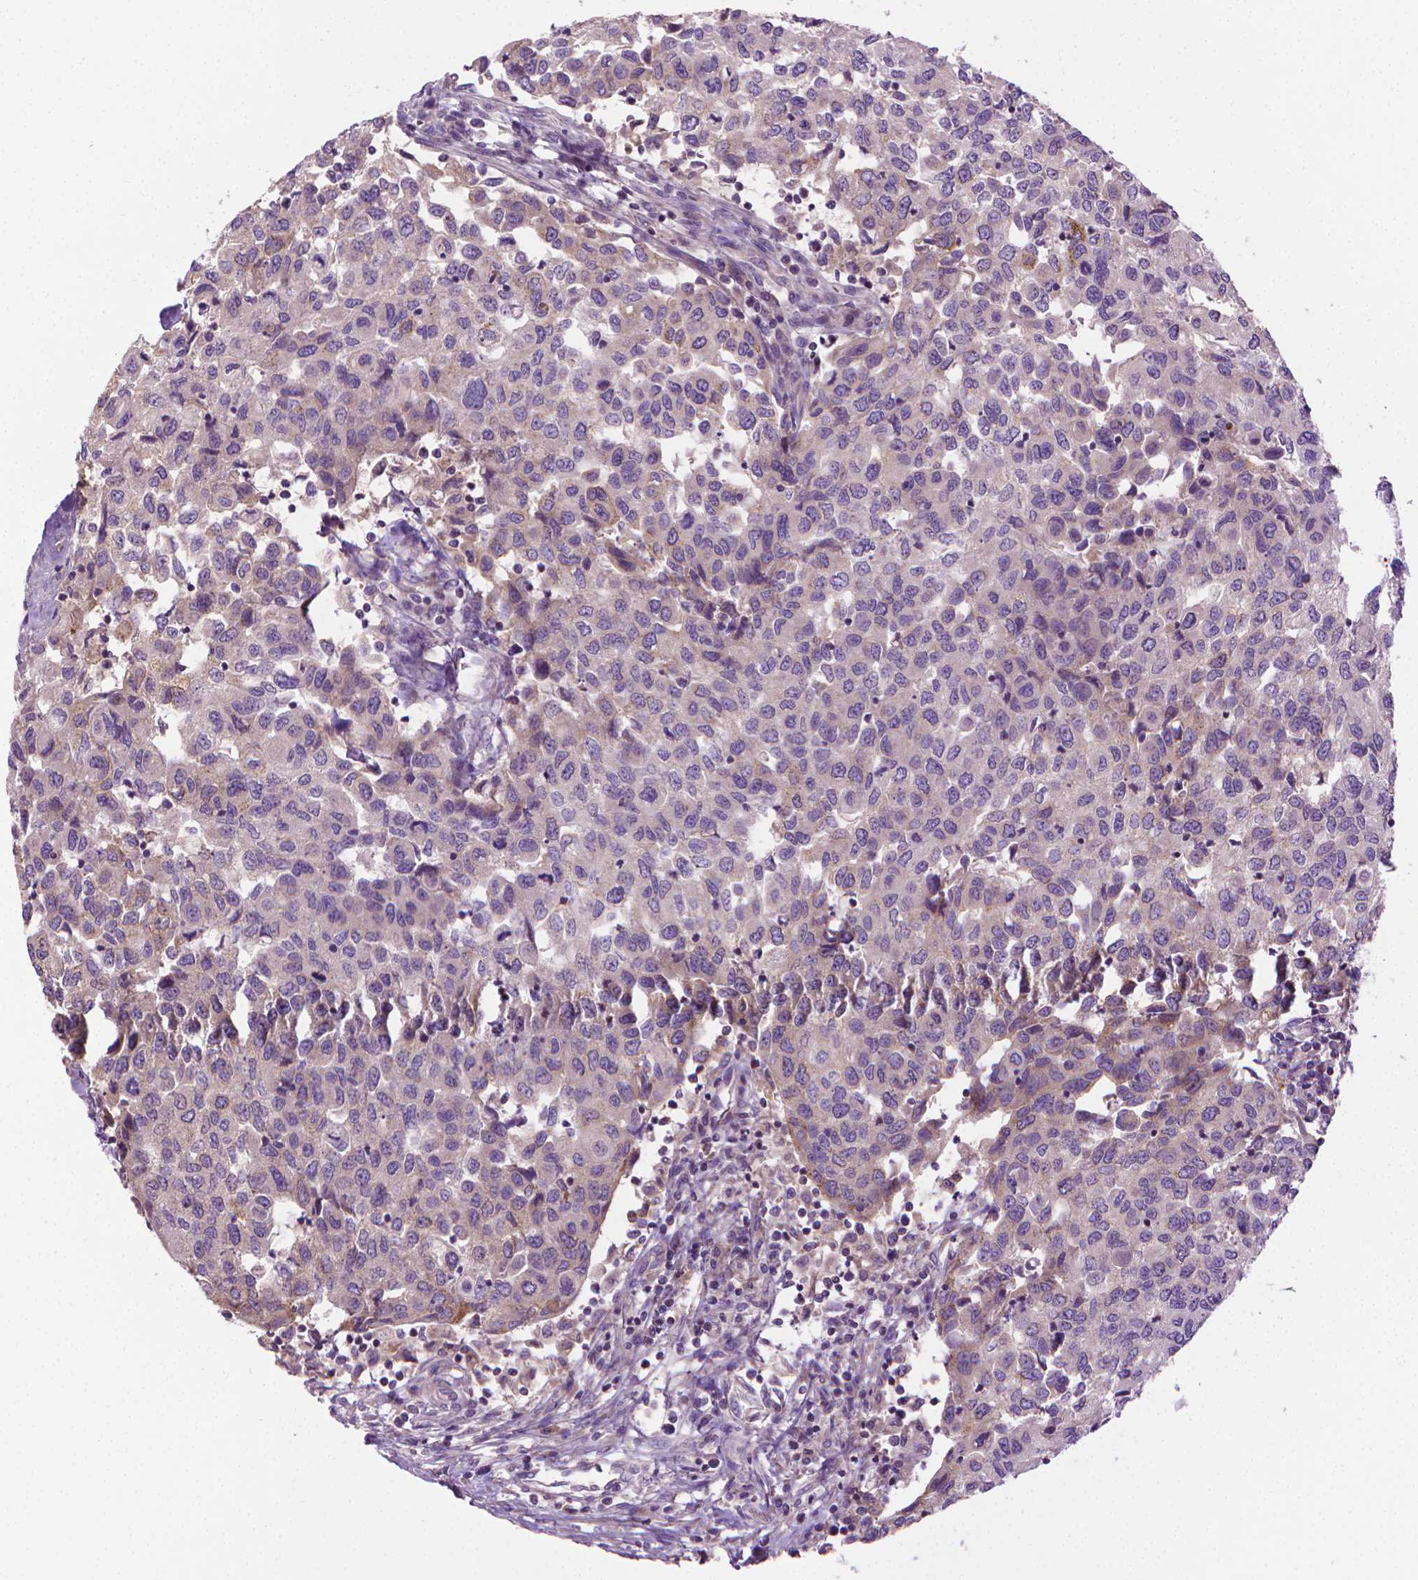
{"staining": {"intensity": "weak", "quantity": "25%-75%", "location": "cytoplasmic/membranous"}, "tissue": "urothelial cancer", "cell_type": "Tumor cells", "image_type": "cancer", "snomed": [{"axis": "morphology", "description": "Urothelial carcinoma, High grade"}, {"axis": "topography", "description": "Urinary bladder"}], "caption": "About 25%-75% of tumor cells in human urothelial cancer reveal weak cytoplasmic/membranous protein expression as visualized by brown immunohistochemical staining.", "gene": "SLC51B", "patient": {"sex": "female", "age": 78}}